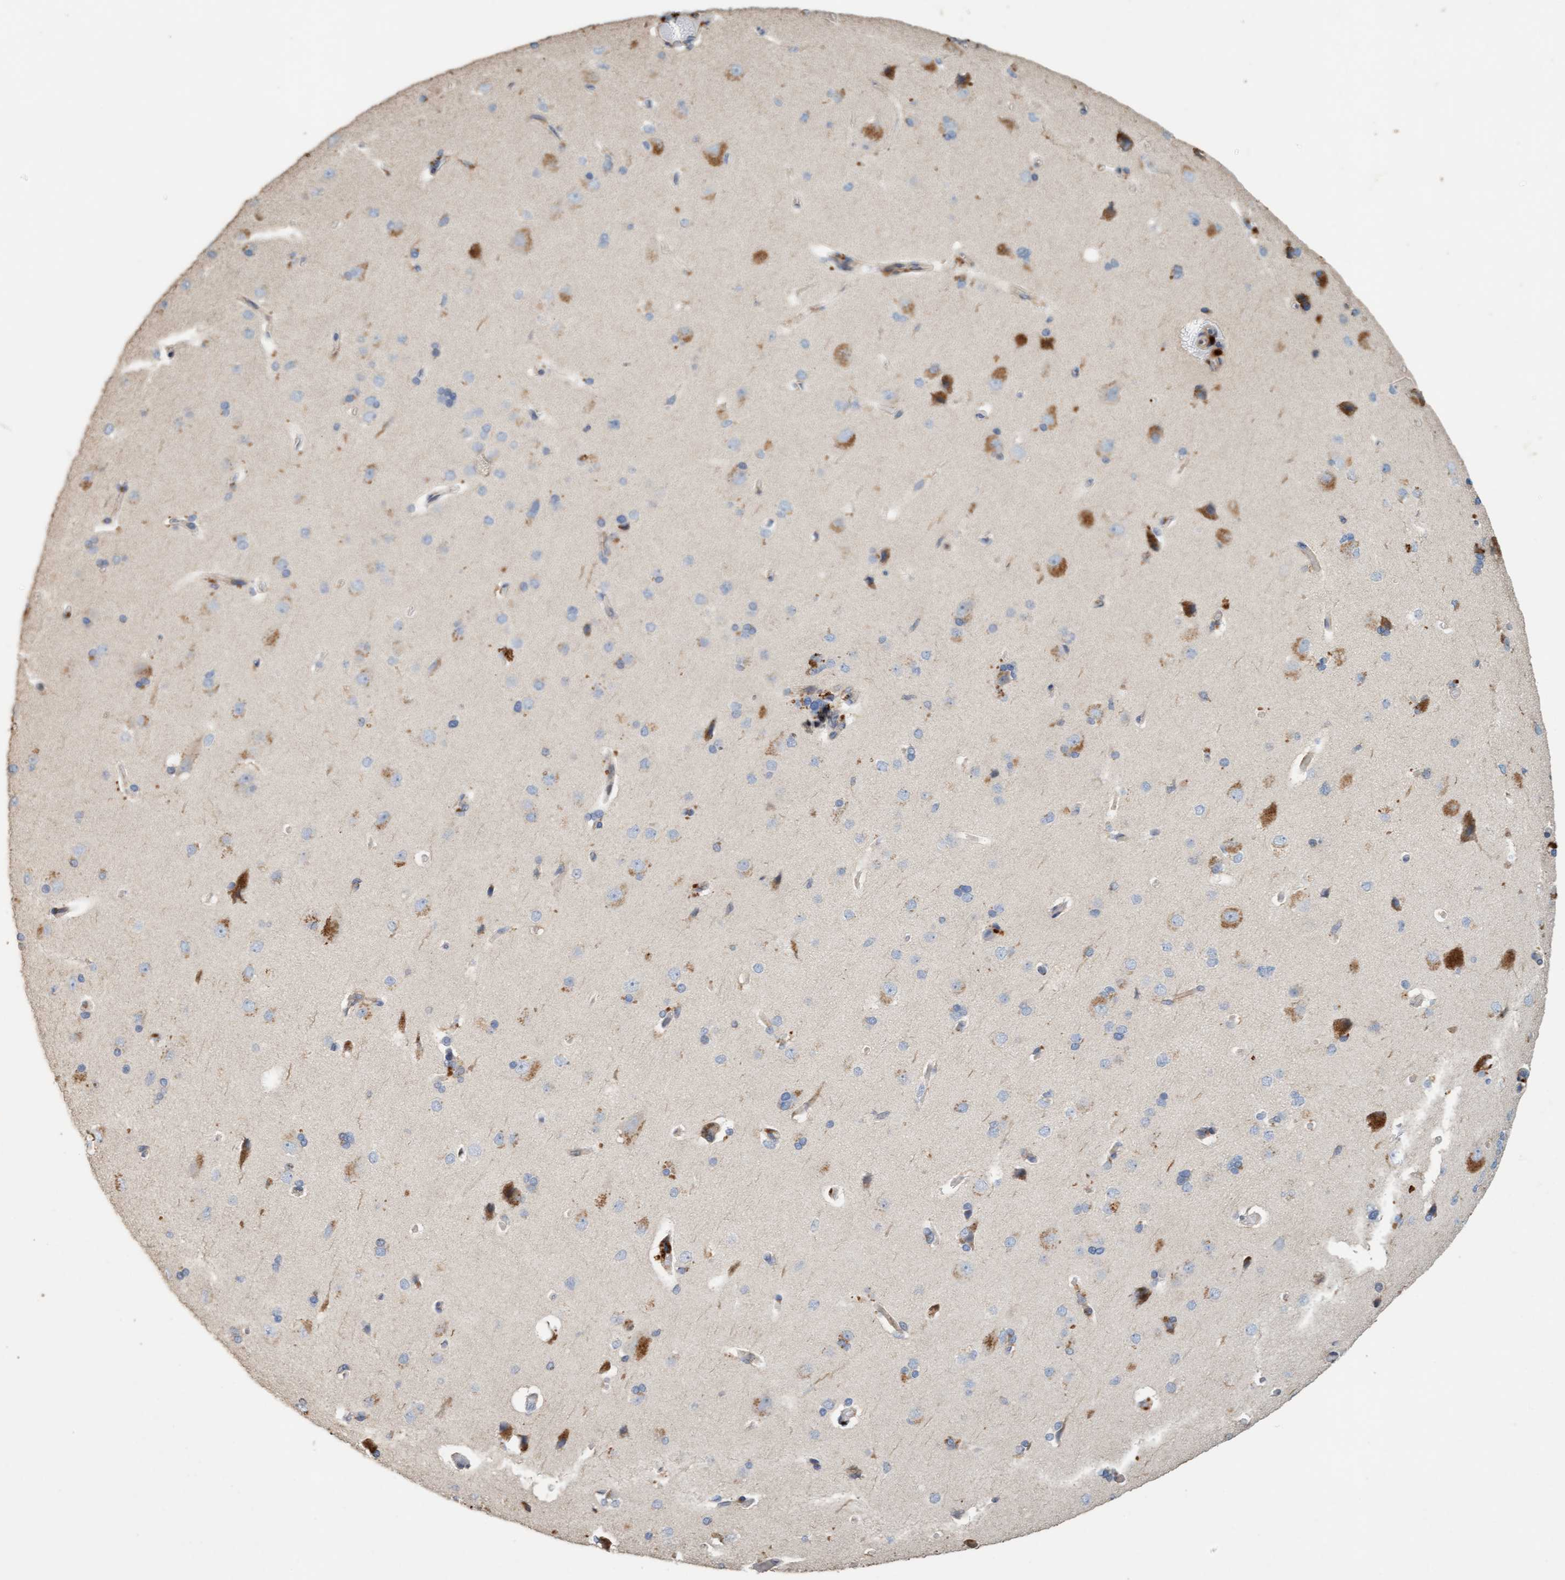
{"staining": {"intensity": "moderate", "quantity": "25%-75%", "location": "cytoplasmic/membranous"}, "tissue": "cerebral cortex", "cell_type": "Endothelial cells", "image_type": "normal", "snomed": [{"axis": "morphology", "description": "Normal tissue, NOS"}, {"axis": "topography", "description": "Cerebral cortex"}], "caption": "This micrograph demonstrates immunohistochemistry staining of benign human cerebral cortex, with medium moderate cytoplasmic/membranous staining in about 25%-75% of endothelial cells.", "gene": "LONRF1", "patient": {"sex": "male", "age": 62}}